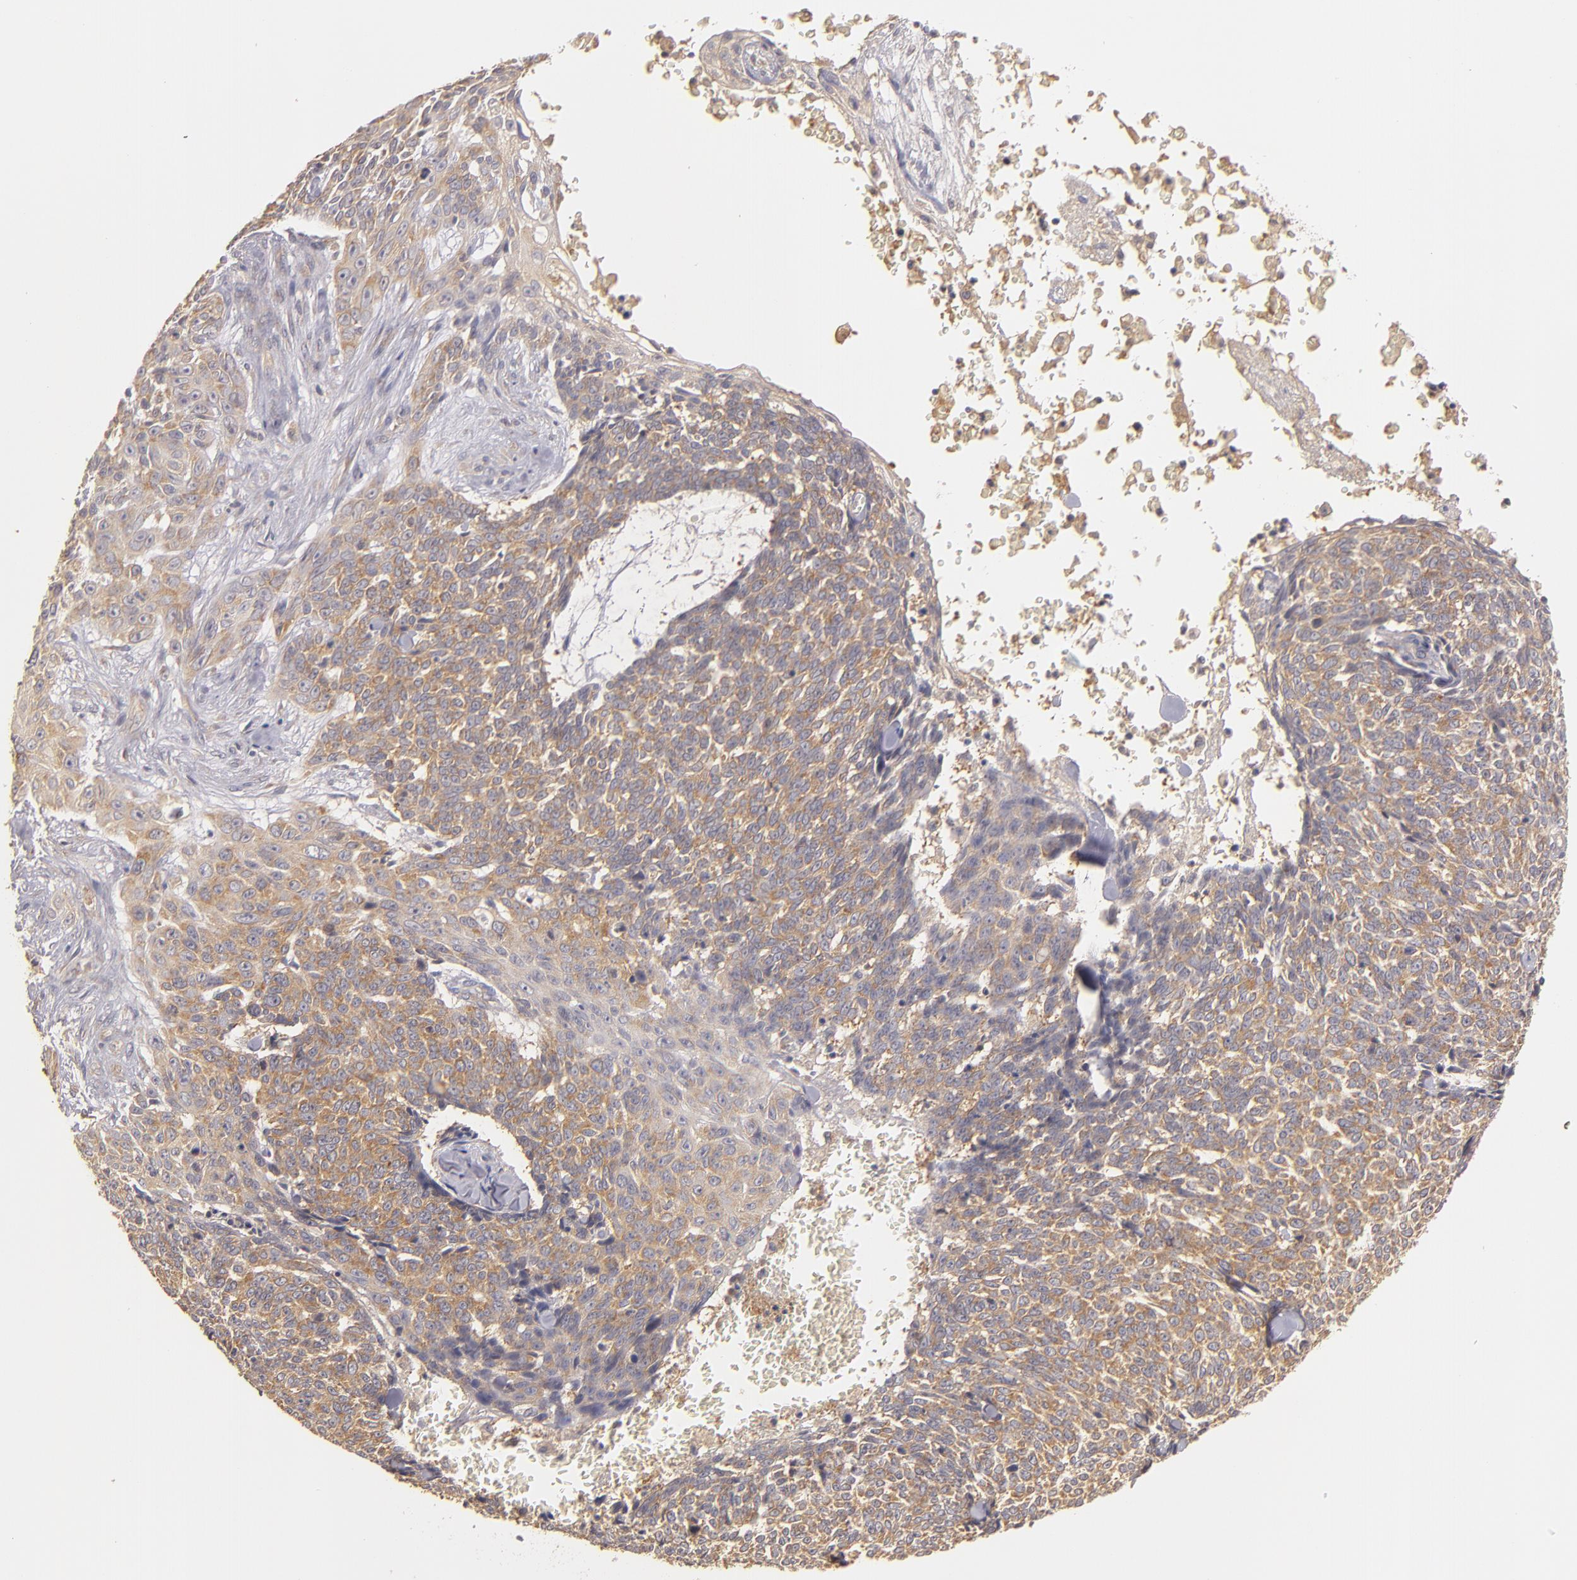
{"staining": {"intensity": "moderate", "quantity": ">75%", "location": "cytoplasmic/membranous"}, "tissue": "skin cancer", "cell_type": "Tumor cells", "image_type": "cancer", "snomed": [{"axis": "morphology", "description": "Basal cell carcinoma"}, {"axis": "topography", "description": "Skin"}], "caption": "Immunohistochemistry (IHC) micrograph of neoplastic tissue: skin cancer stained using immunohistochemistry reveals medium levels of moderate protein expression localized specifically in the cytoplasmic/membranous of tumor cells, appearing as a cytoplasmic/membranous brown color.", "gene": "UPF3B", "patient": {"sex": "female", "age": 89}}